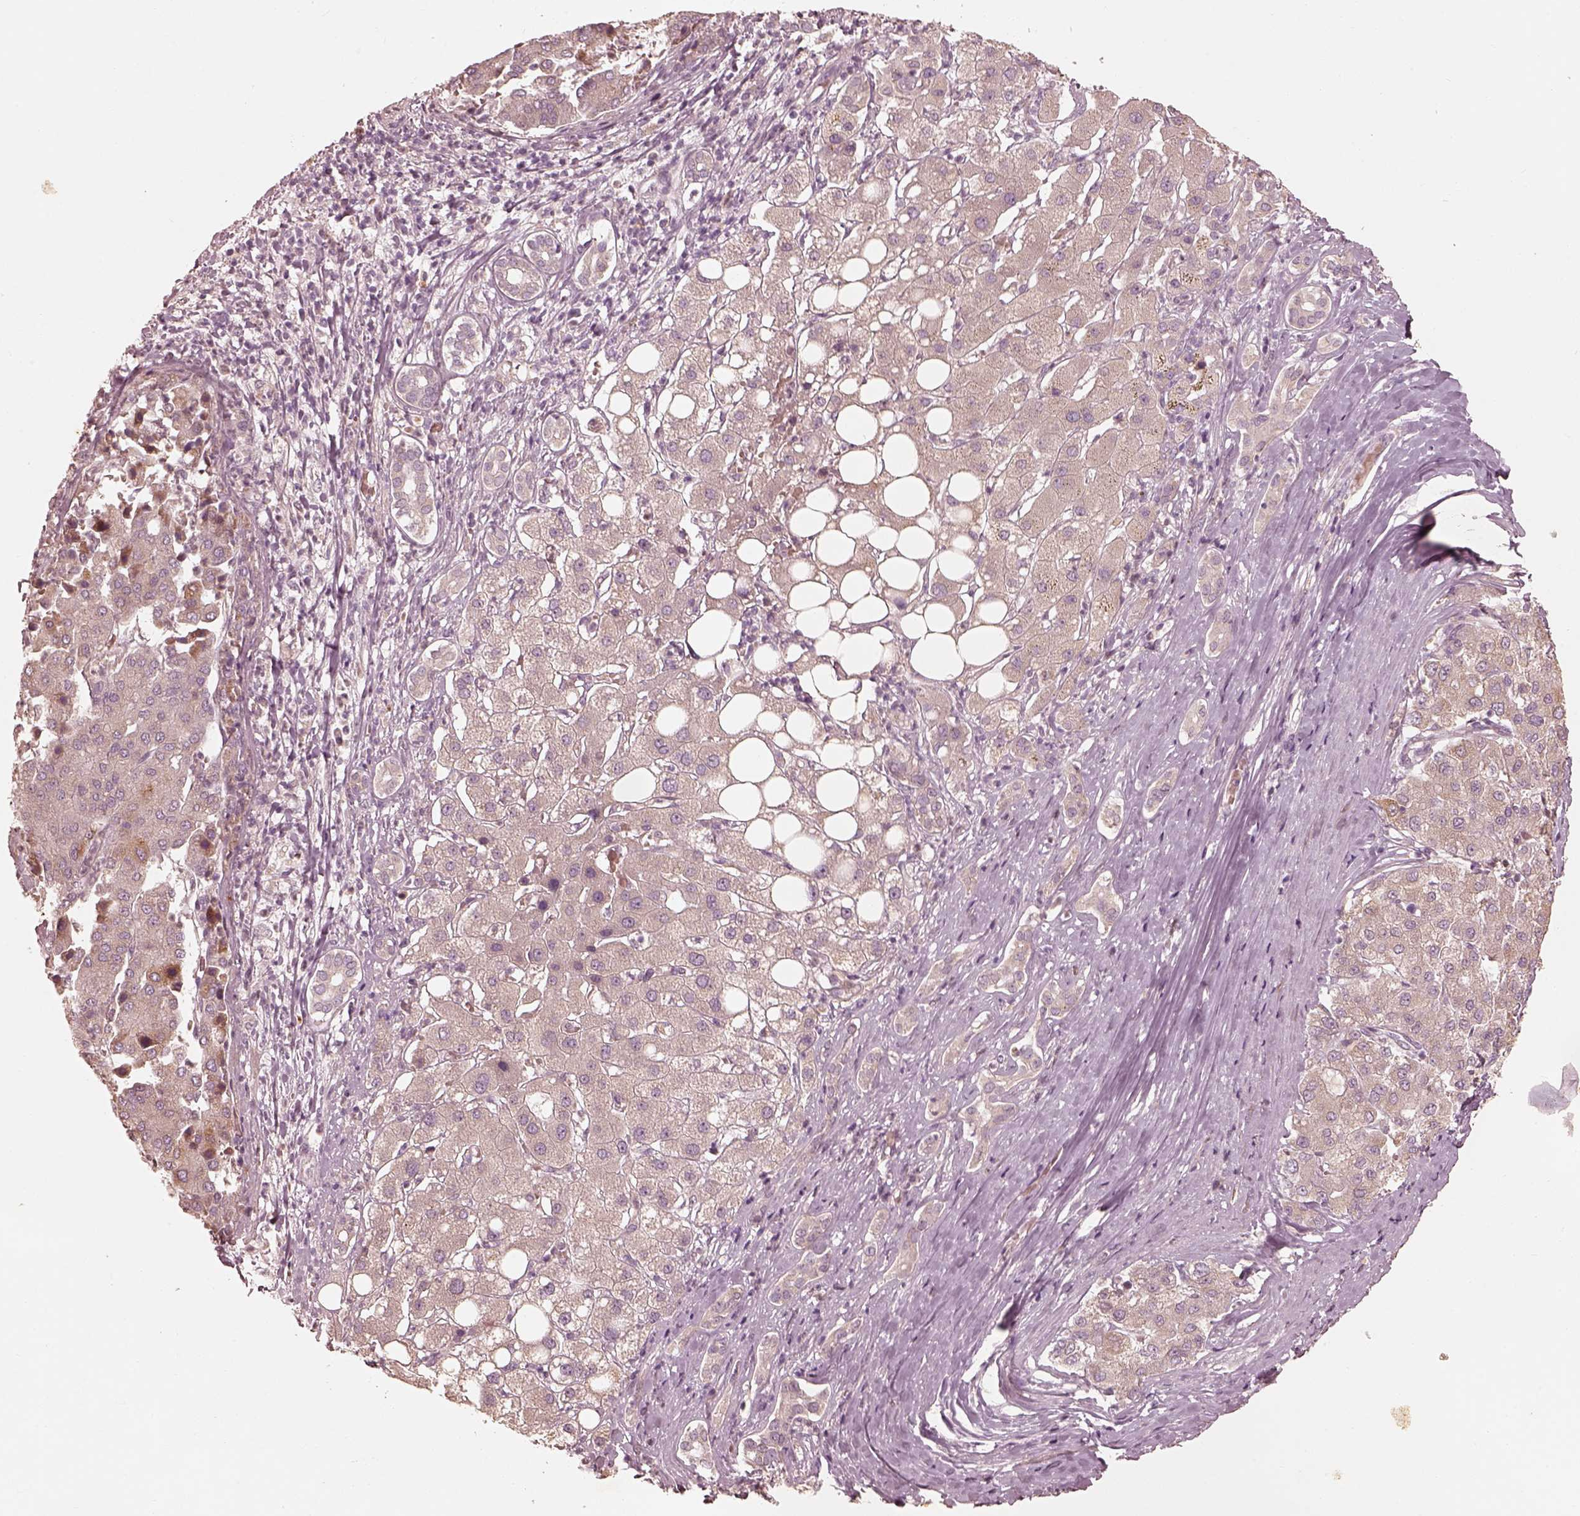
{"staining": {"intensity": "weak", "quantity": "<25%", "location": "cytoplasmic/membranous"}, "tissue": "liver cancer", "cell_type": "Tumor cells", "image_type": "cancer", "snomed": [{"axis": "morphology", "description": "Carcinoma, Hepatocellular, NOS"}, {"axis": "topography", "description": "Liver"}], "caption": "Photomicrograph shows no significant protein positivity in tumor cells of liver cancer (hepatocellular carcinoma).", "gene": "WLS", "patient": {"sex": "male", "age": 65}}